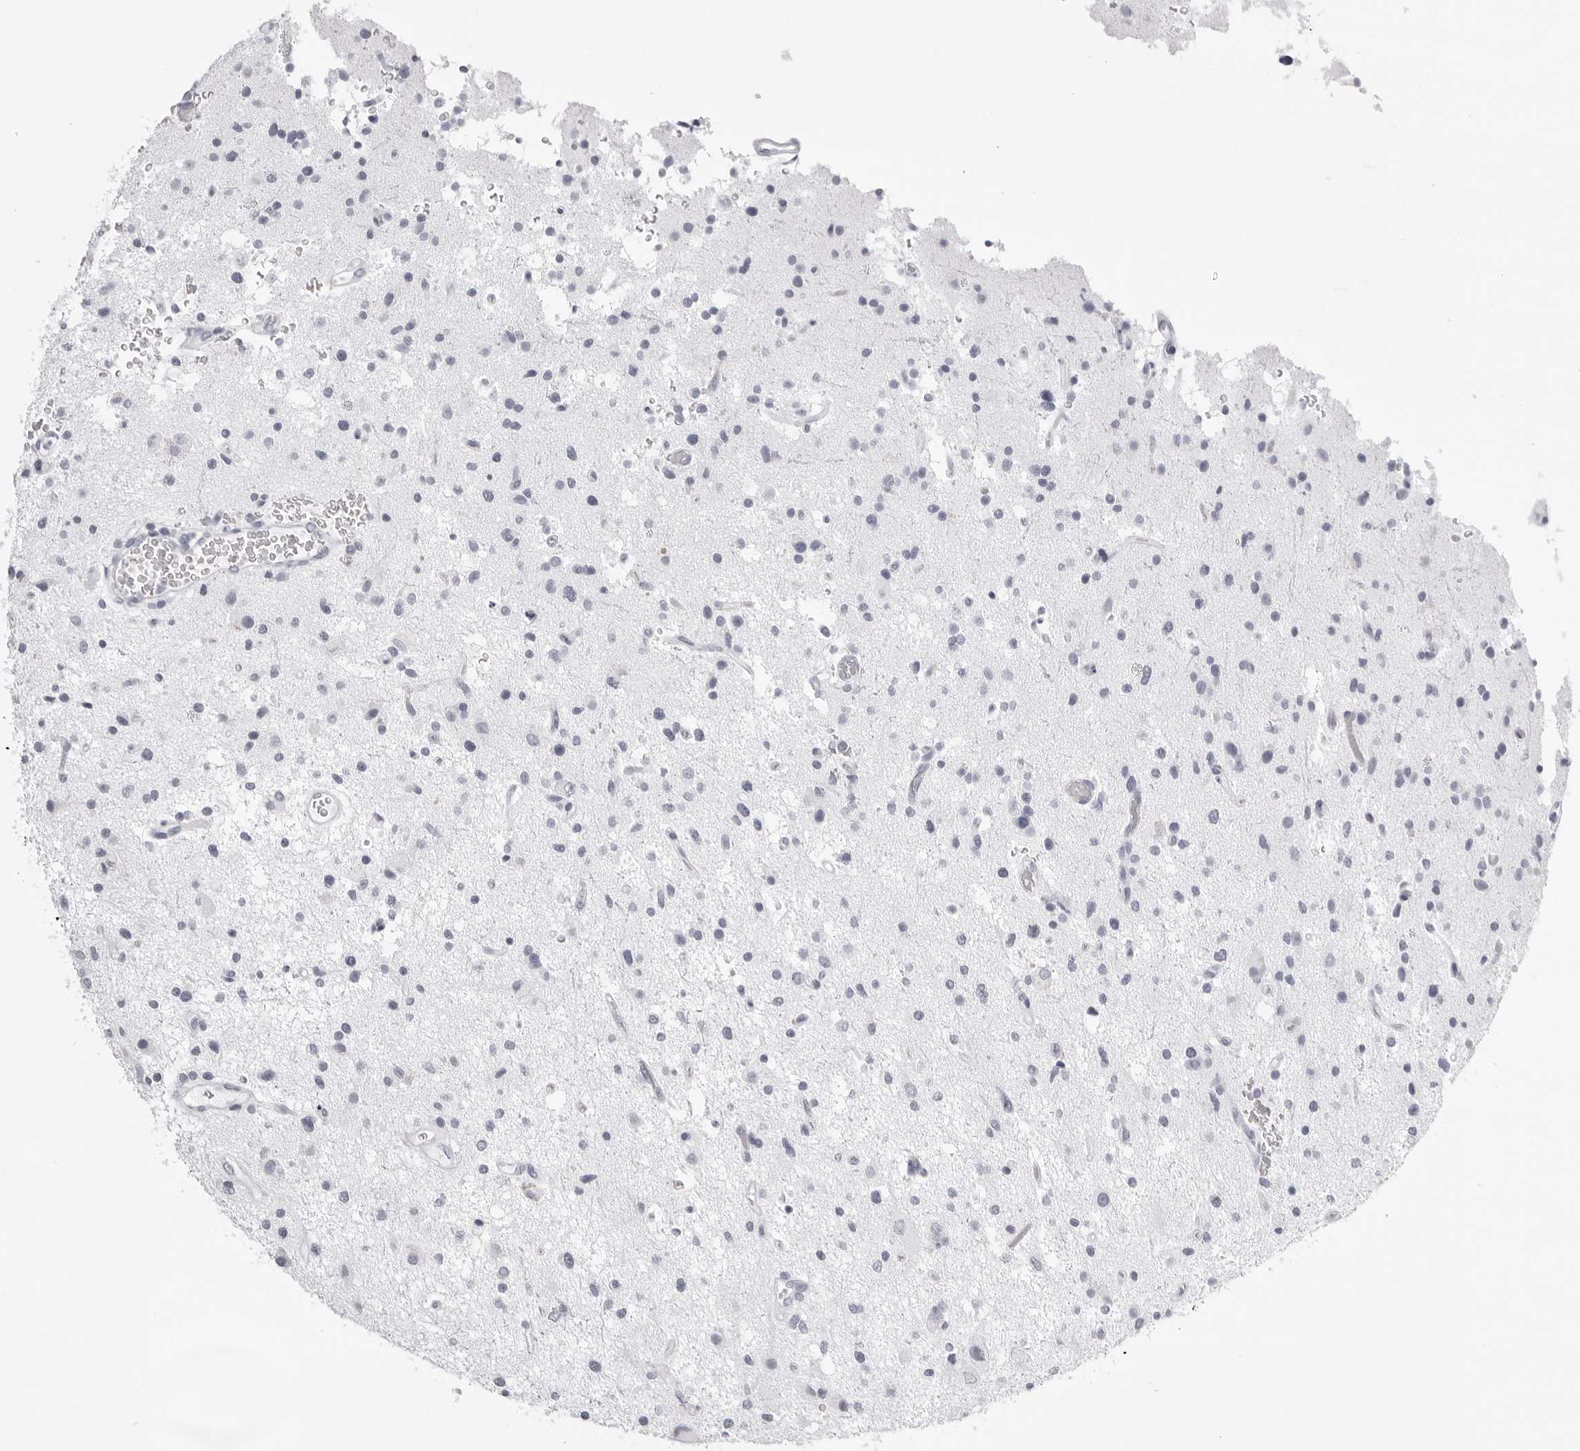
{"staining": {"intensity": "negative", "quantity": "none", "location": "none"}, "tissue": "glioma", "cell_type": "Tumor cells", "image_type": "cancer", "snomed": [{"axis": "morphology", "description": "Glioma, malignant, High grade"}, {"axis": "topography", "description": "Brain"}], "caption": "Histopathology image shows no significant protein expression in tumor cells of glioma.", "gene": "RHO", "patient": {"sex": "male", "age": 33}}